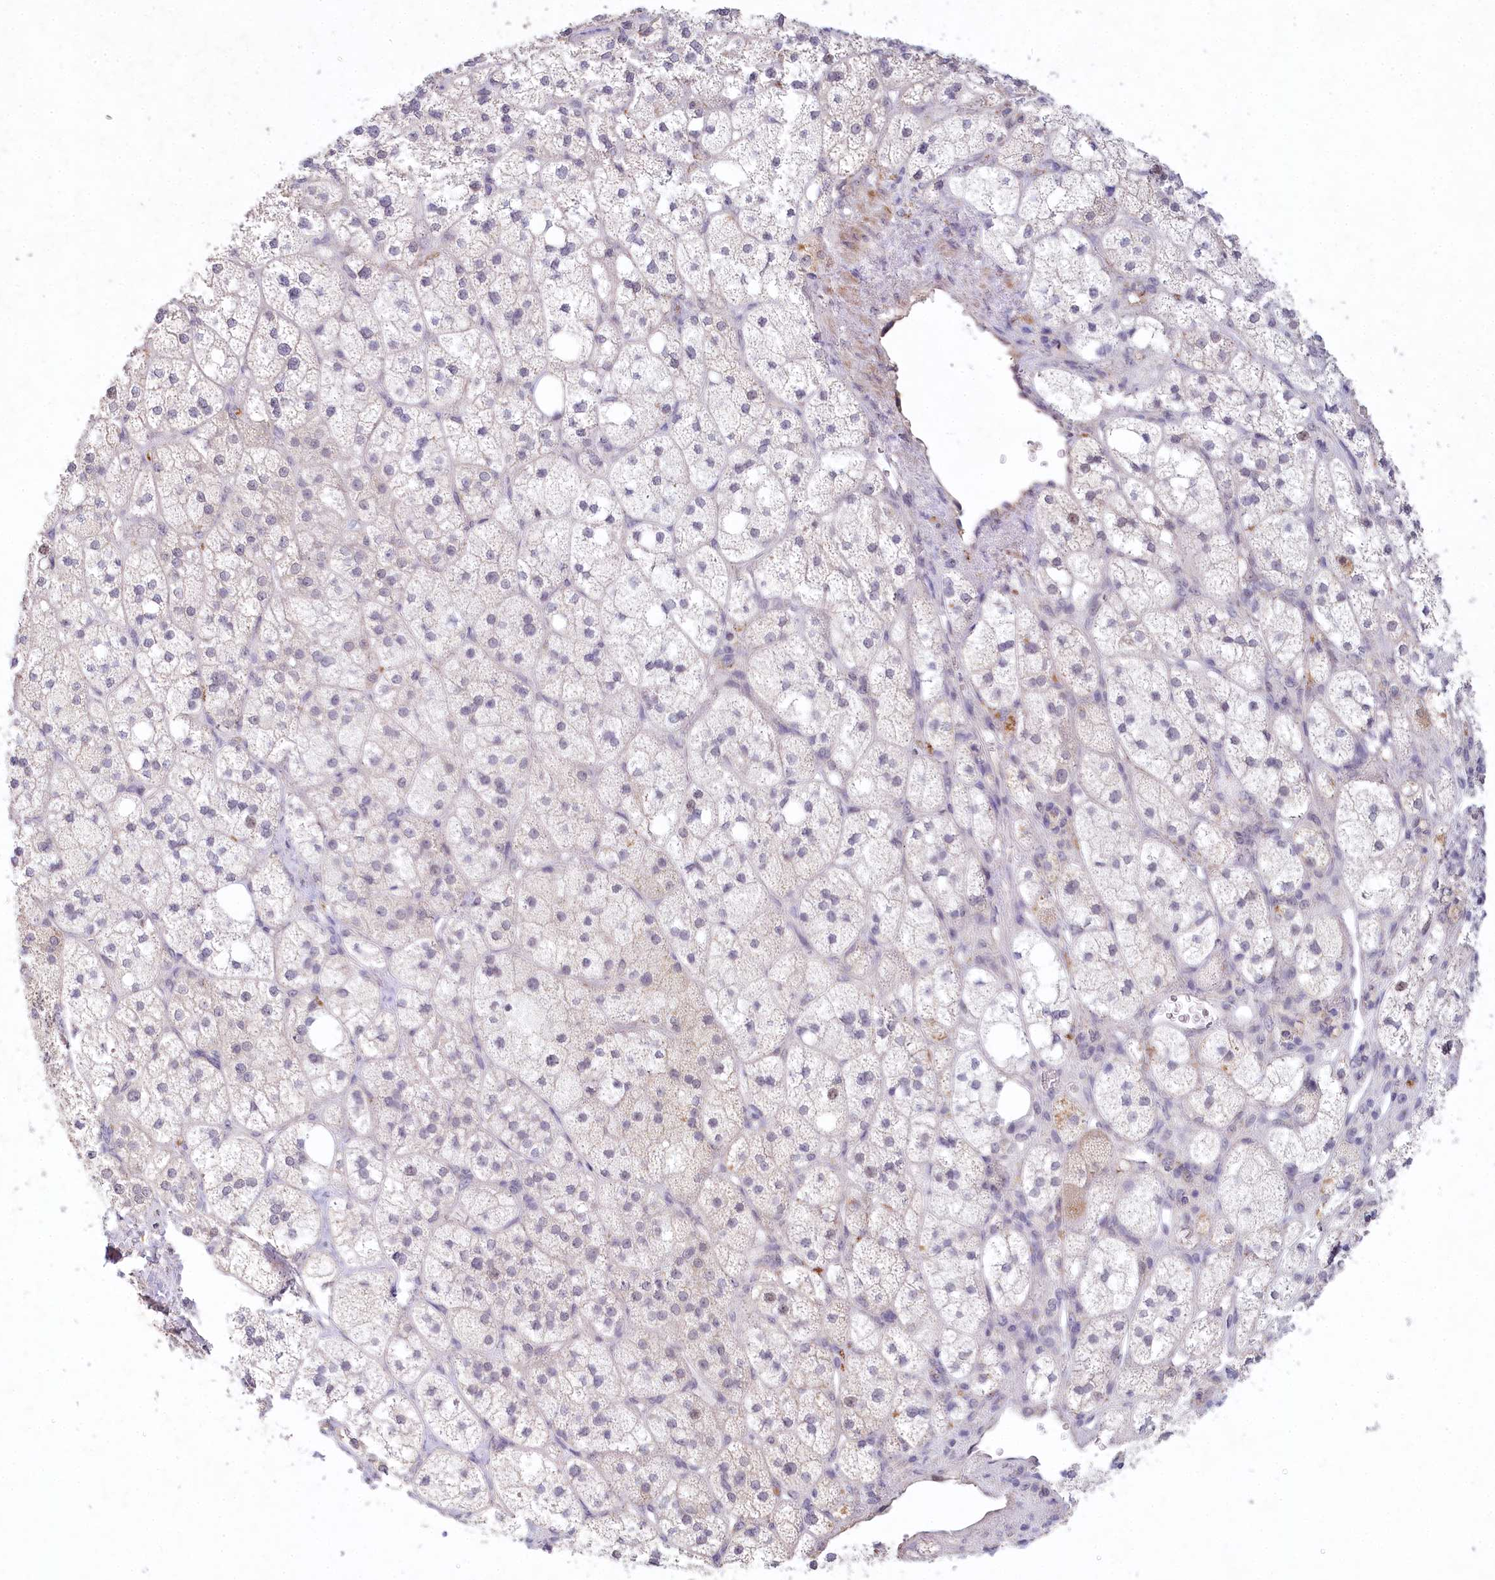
{"staining": {"intensity": "negative", "quantity": "none", "location": "none"}, "tissue": "adrenal gland", "cell_type": "Glandular cells", "image_type": "normal", "snomed": [{"axis": "morphology", "description": "Normal tissue, NOS"}, {"axis": "topography", "description": "Adrenal gland"}], "caption": "Immunohistochemistry histopathology image of unremarkable adrenal gland stained for a protein (brown), which displays no expression in glandular cells. The staining was performed using DAB to visualize the protein expression in brown, while the nuclei were stained in blue with hematoxylin (Magnification: 20x).", "gene": "AMTN", "patient": {"sex": "male", "age": 61}}